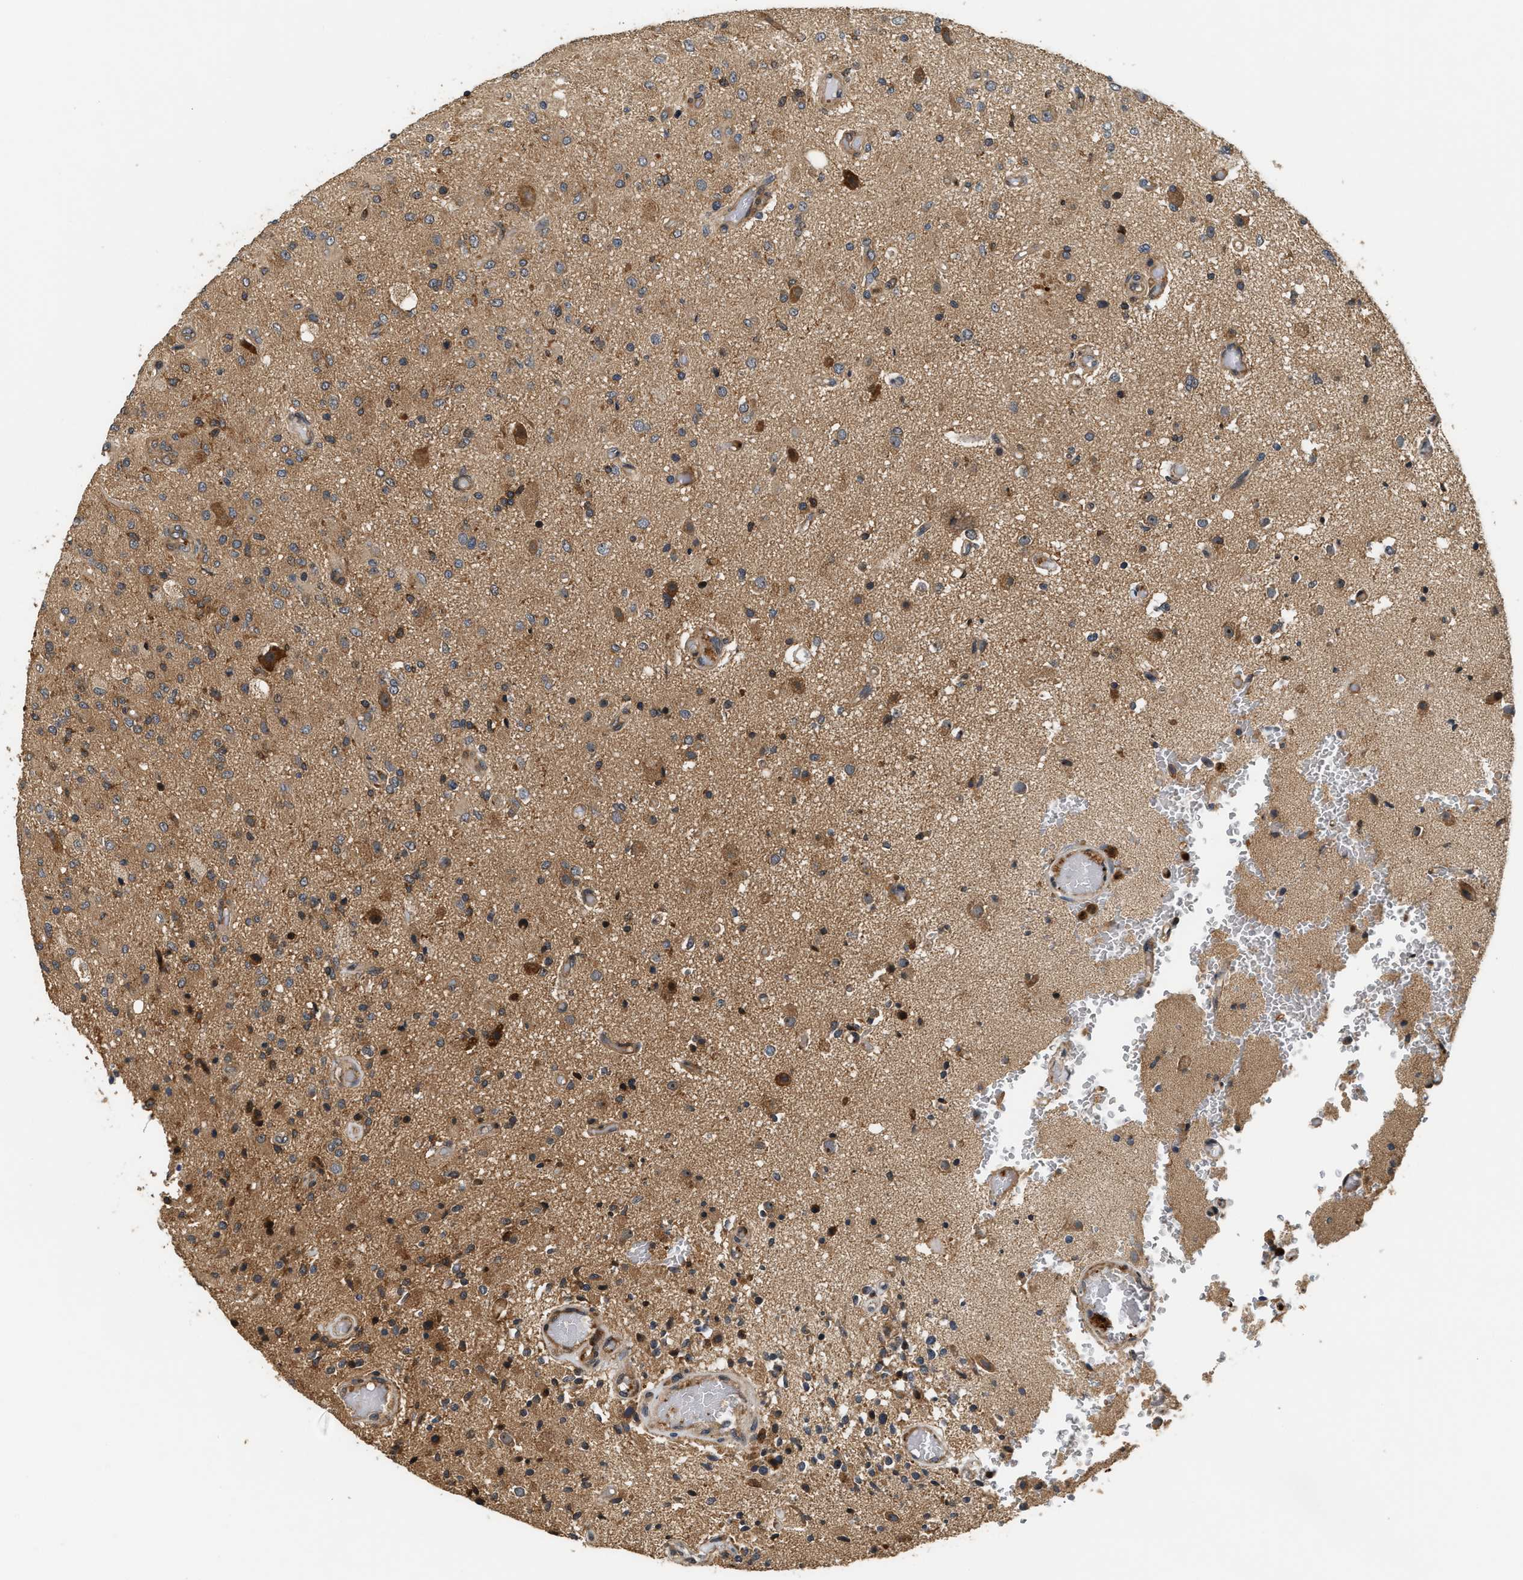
{"staining": {"intensity": "moderate", "quantity": ">75%", "location": "cytoplasmic/membranous"}, "tissue": "glioma", "cell_type": "Tumor cells", "image_type": "cancer", "snomed": [{"axis": "morphology", "description": "Normal tissue, NOS"}, {"axis": "morphology", "description": "Glioma, malignant, High grade"}, {"axis": "topography", "description": "Cerebral cortex"}], "caption": "A micrograph showing moderate cytoplasmic/membranous staining in about >75% of tumor cells in glioma, as visualized by brown immunohistochemical staining.", "gene": "SNX5", "patient": {"sex": "male", "age": 77}}